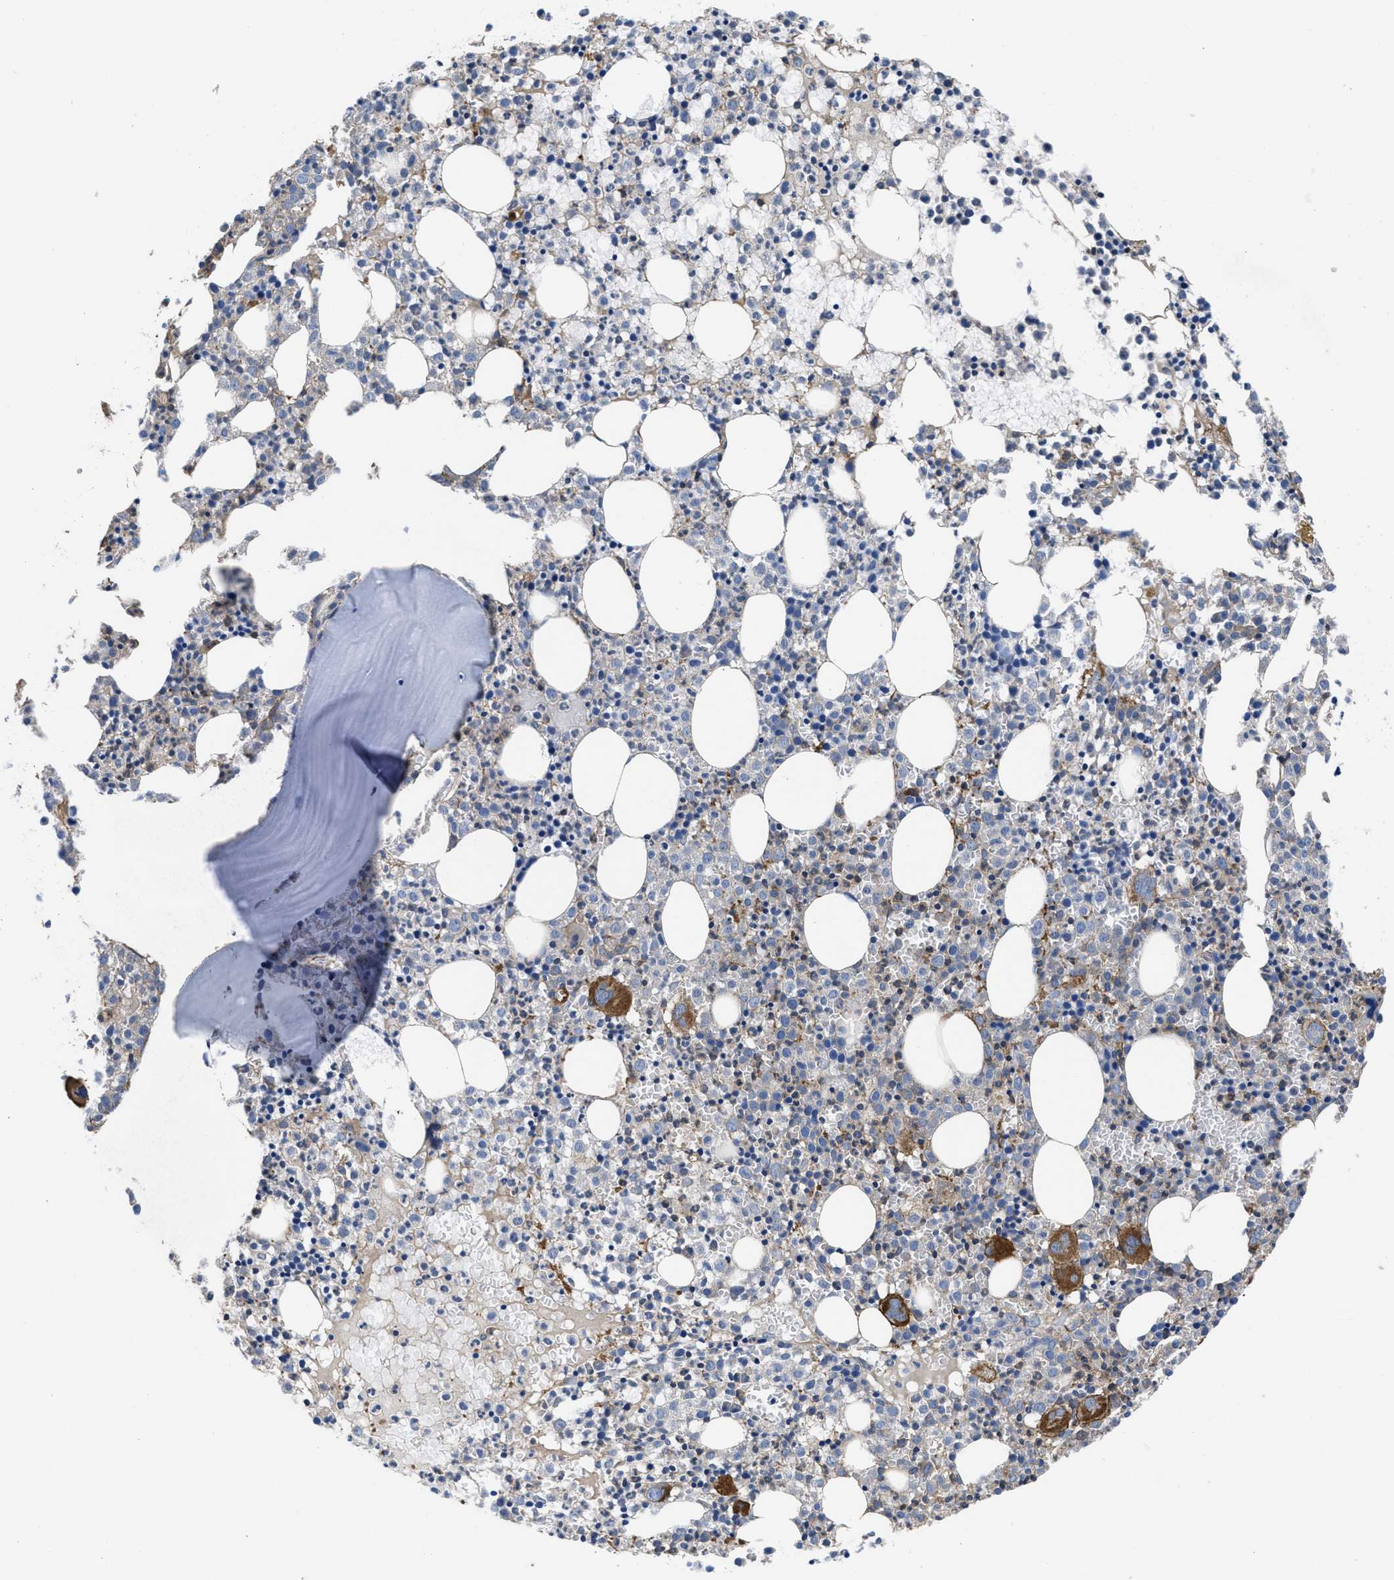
{"staining": {"intensity": "strong", "quantity": "<25%", "location": "cytoplasmic/membranous"}, "tissue": "bone marrow", "cell_type": "Hematopoietic cells", "image_type": "normal", "snomed": [{"axis": "morphology", "description": "Normal tissue, NOS"}, {"axis": "morphology", "description": "Inflammation, NOS"}, {"axis": "topography", "description": "Bone marrow"}], "caption": "The micrograph shows a brown stain indicating the presence of a protein in the cytoplasmic/membranous of hematopoietic cells in bone marrow. The protein of interest is stained brown, and the nuclei are stained in blue (DAB (3,3'-diaminobenzidine) IHC with brightfield microscopy, high magnification).", "gene": "SCUBE2", "patient": {"sex": "male", "age": 25}}